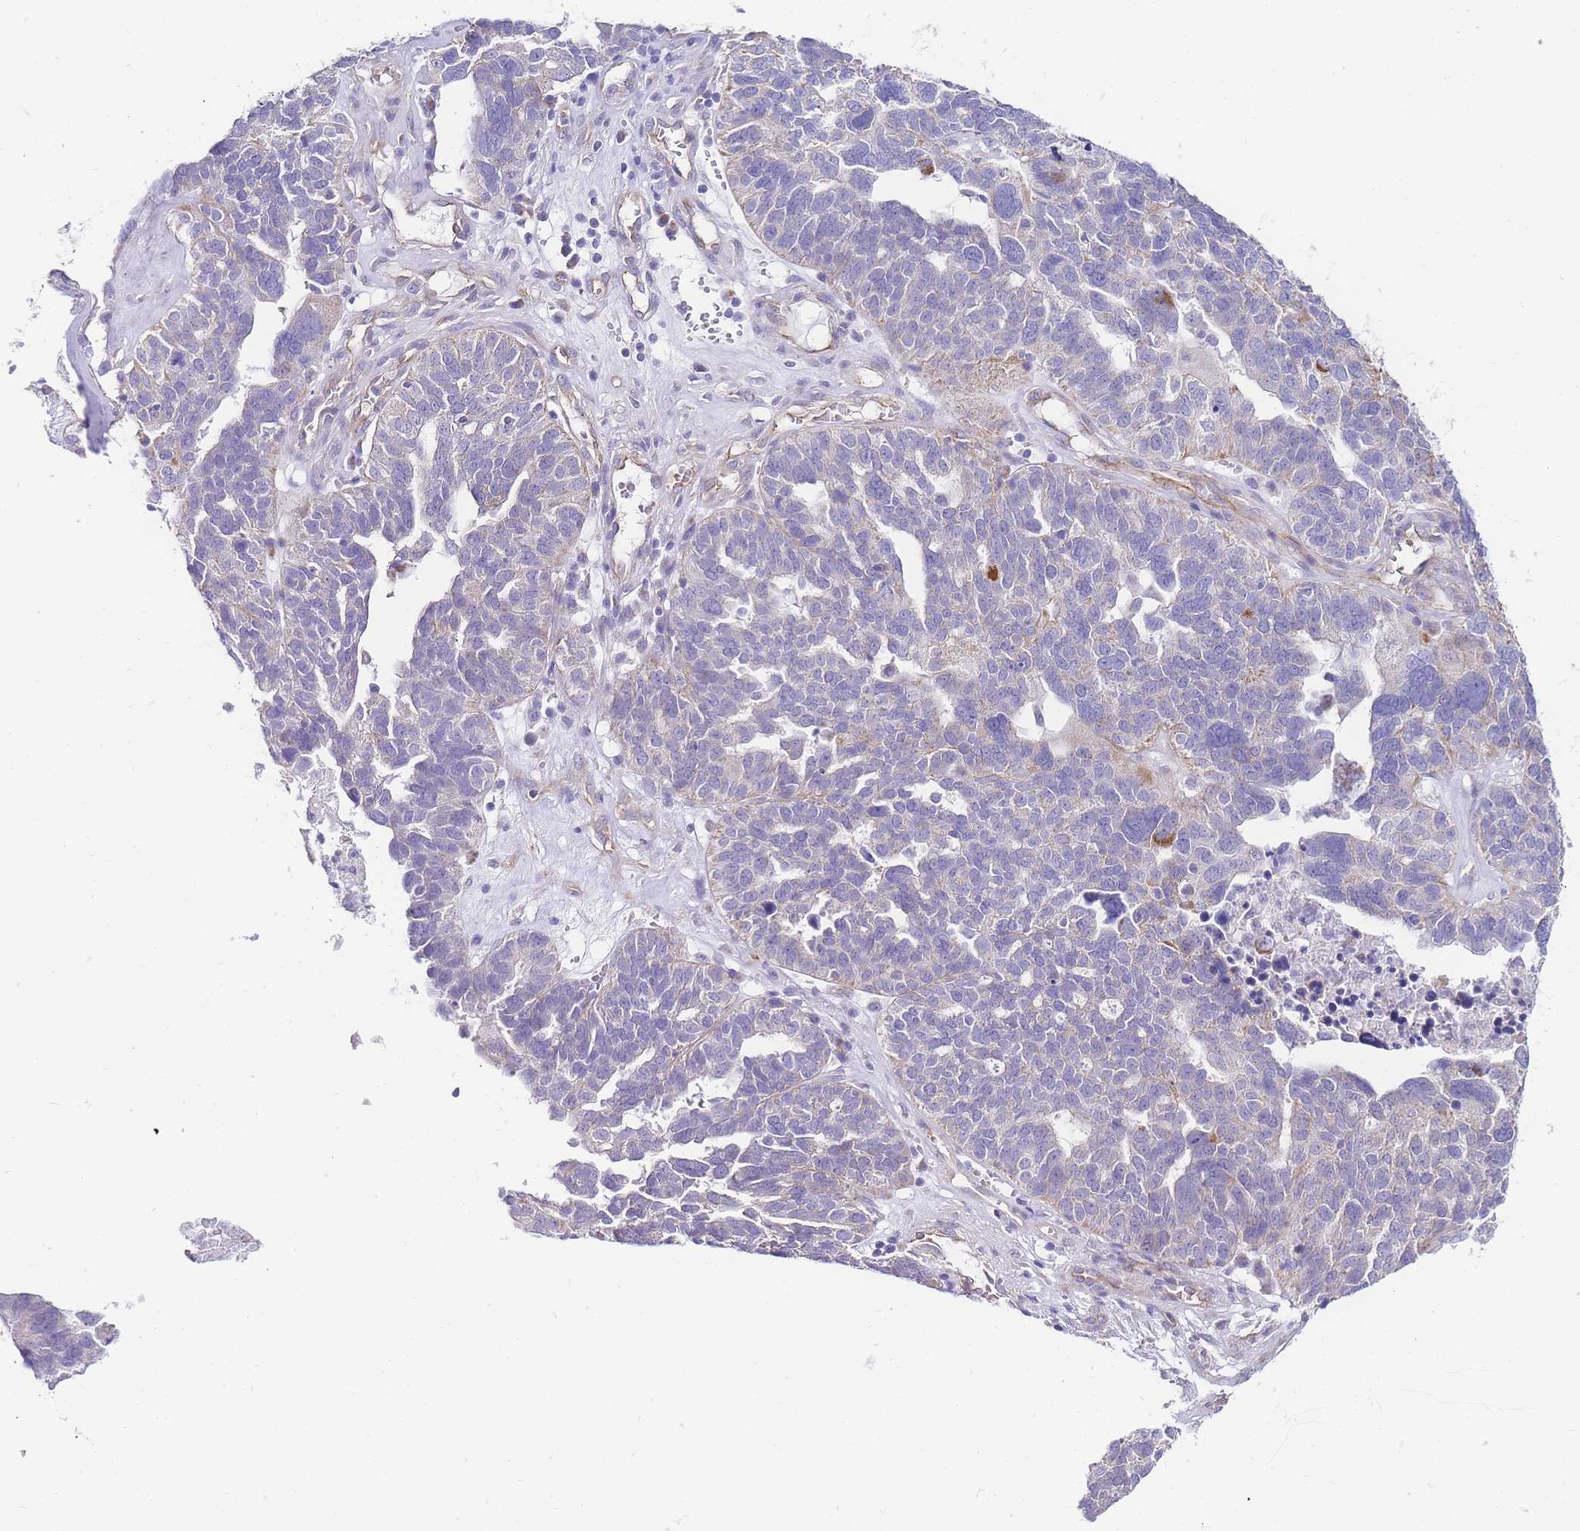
{"staining": {"intensity": "weak", "quantity": "<25%", "location": "cytoplasmic/membranous"}, "tissue": "ovarian cancer", "cell_type": "Tumor cells", "image_type": "cancer", "snomed": [{"axis": "morphology", "description": "Cystadenocarcinoma, serous, NOS"}, {"axis": "topography", "description": "Ovary"}], "caption": "The image reveals no significant expression in tumor cells of ovarian cancer.", "gene": "PDCD7", "patient": {"sex": "female", "age": 59}}